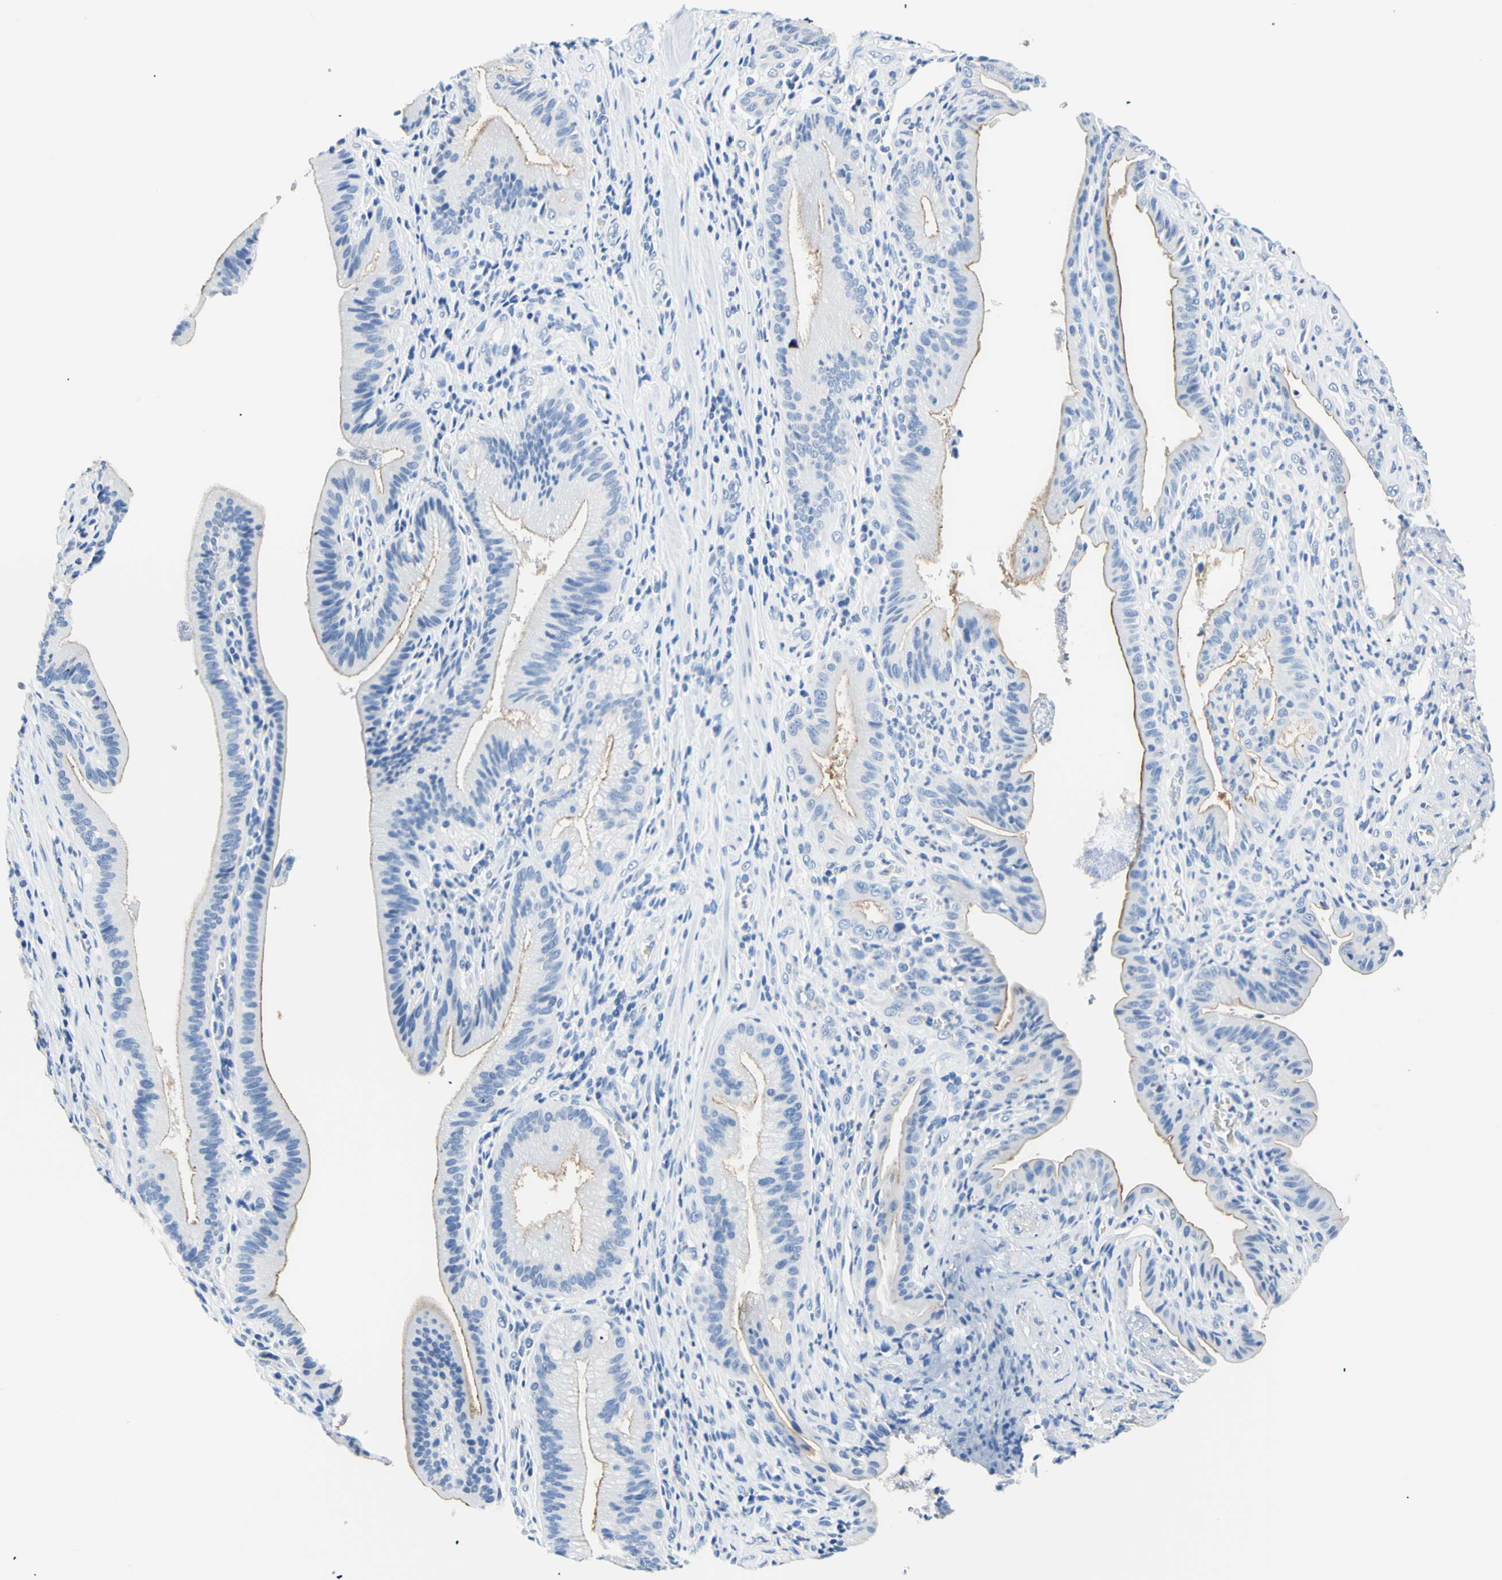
{"staining": {"intensity": "negative", "quantity": "none", "location": "none"}, "tissue": "pancreatic cancer", "cell_type": "Tumor cells", "image_type": "cancer", "snomed": [{"axis": "morphology", "description": "Adenocarcinoma, NOS"}, {"axis": "topography", "description": "Pancreas"}], "caption": "There is no significant positivity in tumor cells of pancreatic adenocarcinoma. (IHC, brightfield microscopy, high magnification).", "gene": "HPCA", "patient": {"sex": "female", "age": 75}}